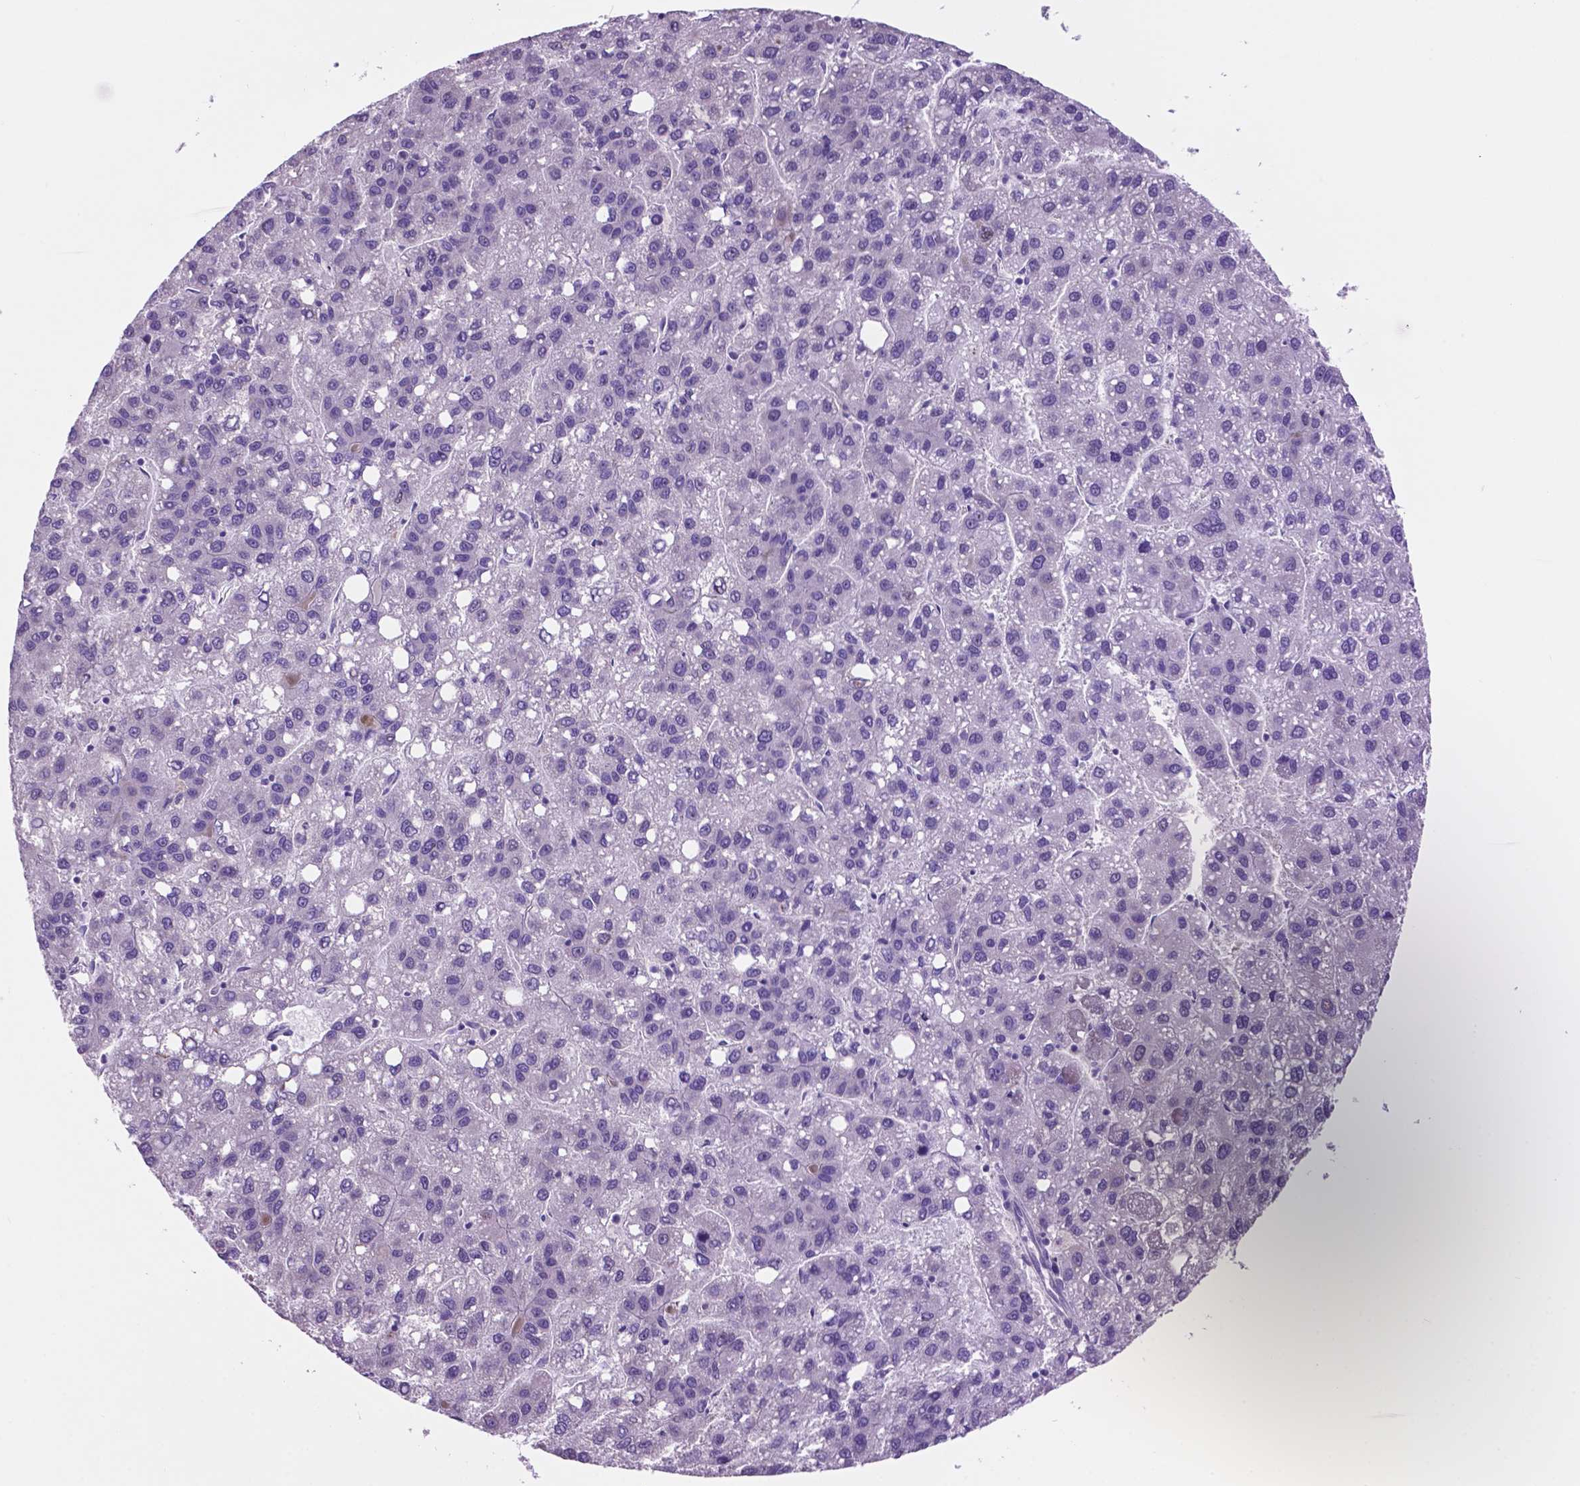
{"staining": {"intensity": "negative", "quantity": "none", "location": "none"}, "tissue": "liver cancer", "cell_type": "Tumor cells", "image_type": "cancer", "snomed": [{"axis": "morphology", "description": "Carcinoma, Hepatocellular, NOS"}, {"axis": "topography", "description": "Liver"}], "caption": "Liver cancer was stained to show a protein in brown. There is no significant positivity in tumor cells.", "gene": "SPDYA", "patient": {"sex": "female", "age": 82}}